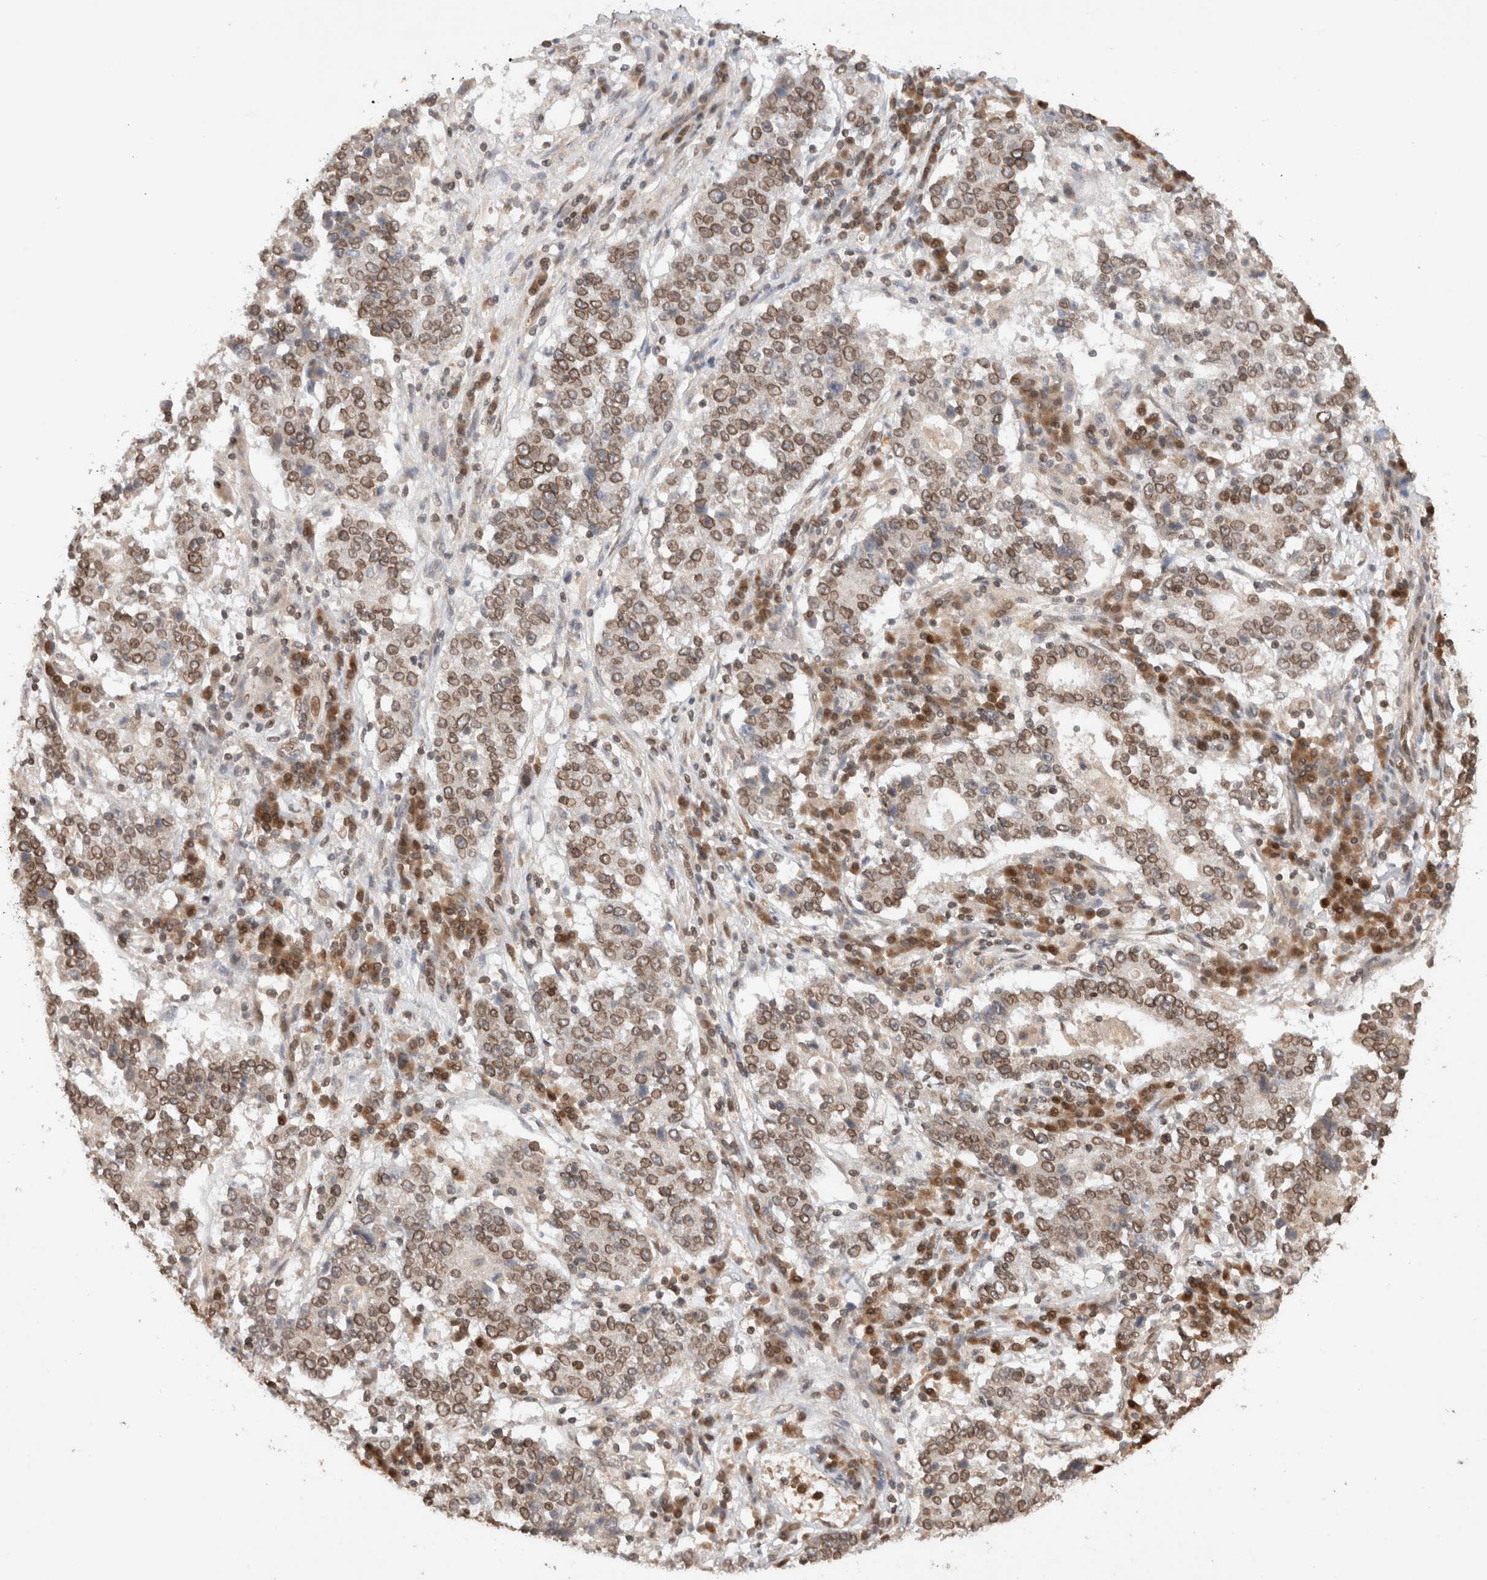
{"staining": {"intensity": "moderate", "quantity": ">75%", "location": "cytoplasmic/membranous,nuclear"}, "tissue": "stomach cancer", "cell_type": "Tumor cells", "image_type": "cancer", "snomed": [{"axis": "morphology", "description": "Adenocarcinoma, NOS"}, {"axis": "topography", "description": "Stomach"}], "caption": "A photomicrograph showing moderate cytoplasmic/membranous and nuclear staining in approximately >75% of tumor cells in adenocarcinoma (stomach), as visualized by brown immunohistochemical staining.", "gene": "TPR", "patient": {"sex": "male", "age": 59}}